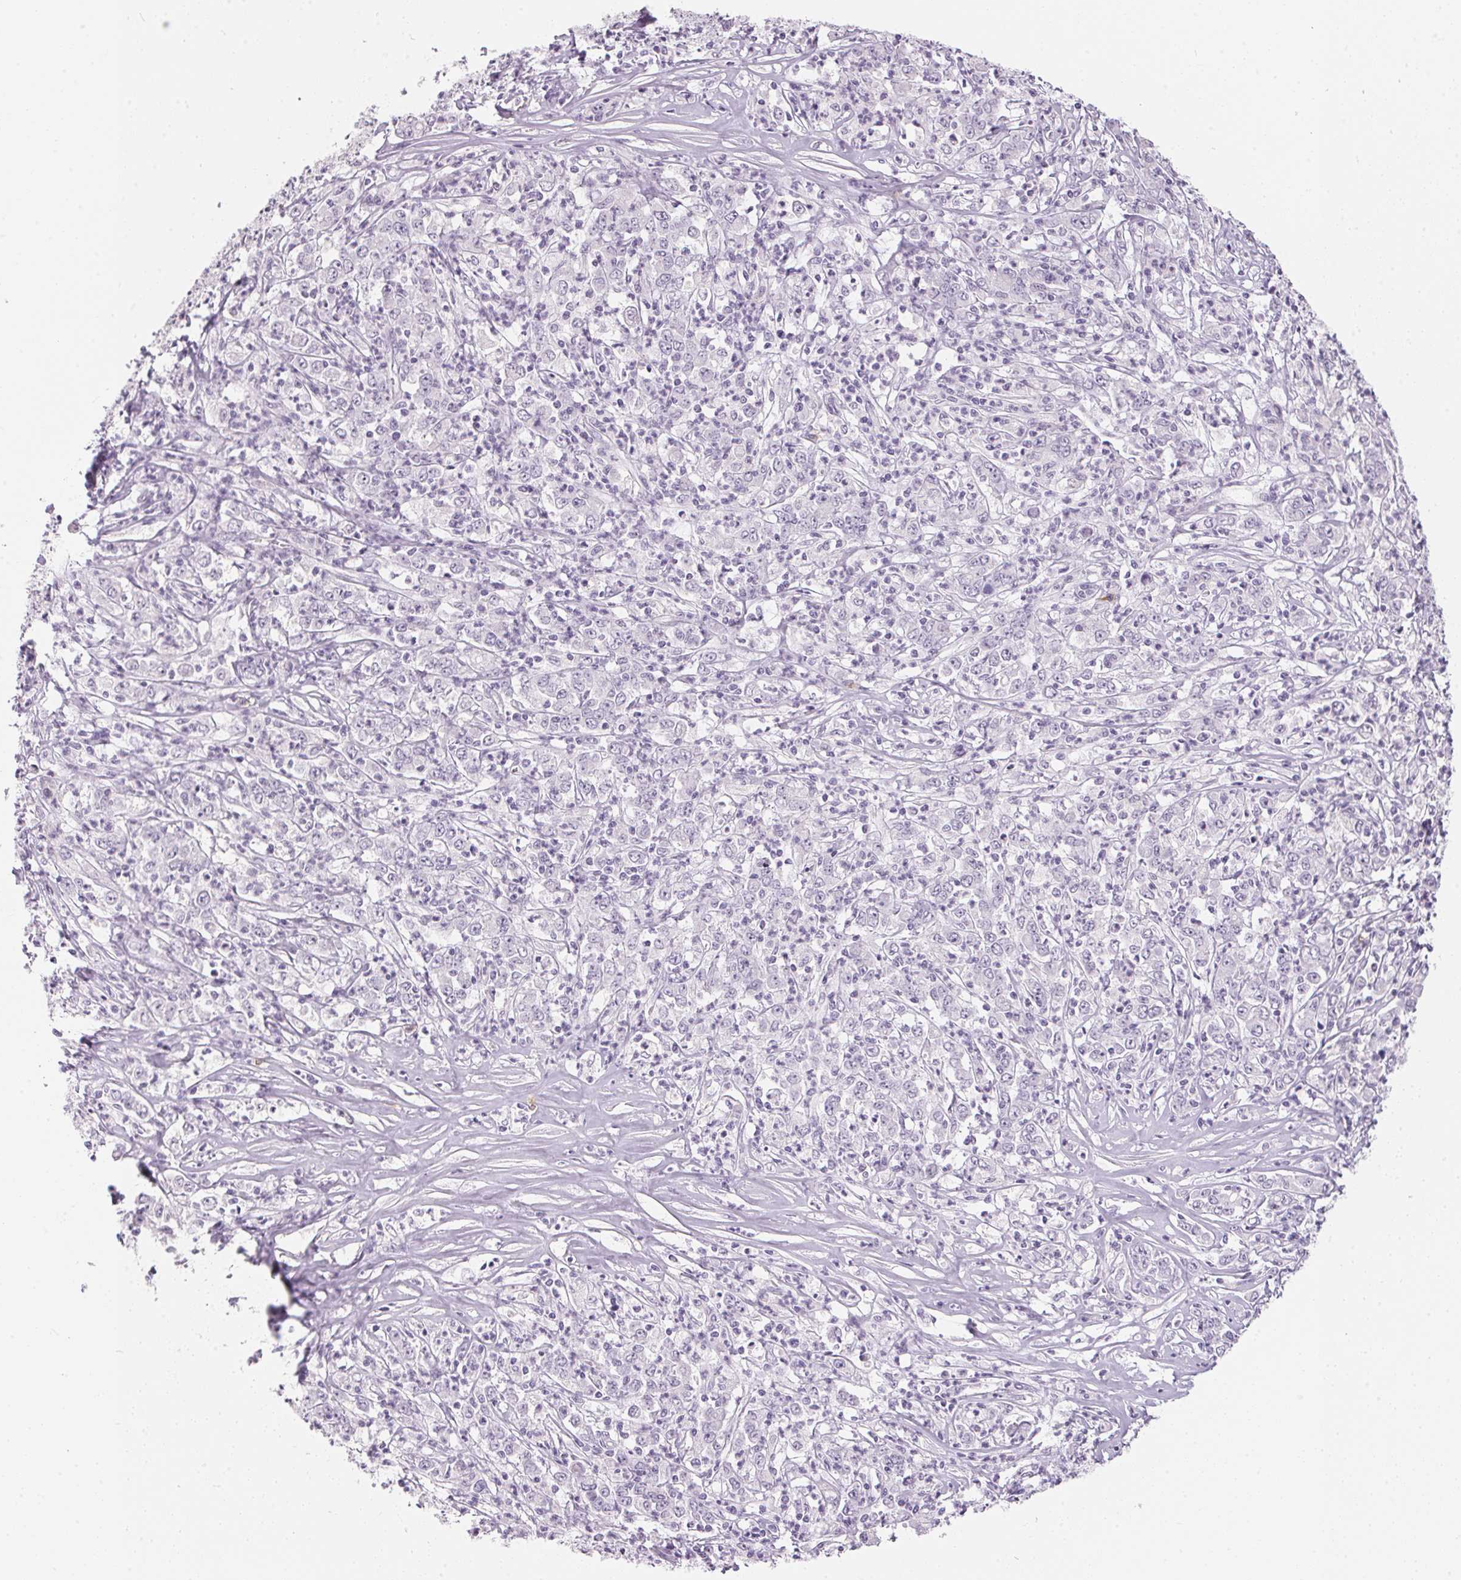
{"staining": {"intensity": "negative", "quantity": "none", "location": "none"}, "tissue": "stomach cancer", "cell_type": "Tumor cells", "image_type": "cancer", "snomed": [{"axis": "morphology", "description": "Adenocarcinoma, NOS"}, {"axis": "topography", "description": "Stomach, lower"}], "caption": "Photomicrograph shows no significant protein positivity in tumor cells of adenocarcinoma (stomach). (DAB (3,3'-diaminobenzidine) immunohistochemistry (IHC) visualized using brightfield microscopy, high magnification).", "gene": "CADPS", "patient": {"sex": "female", "age": 71}}